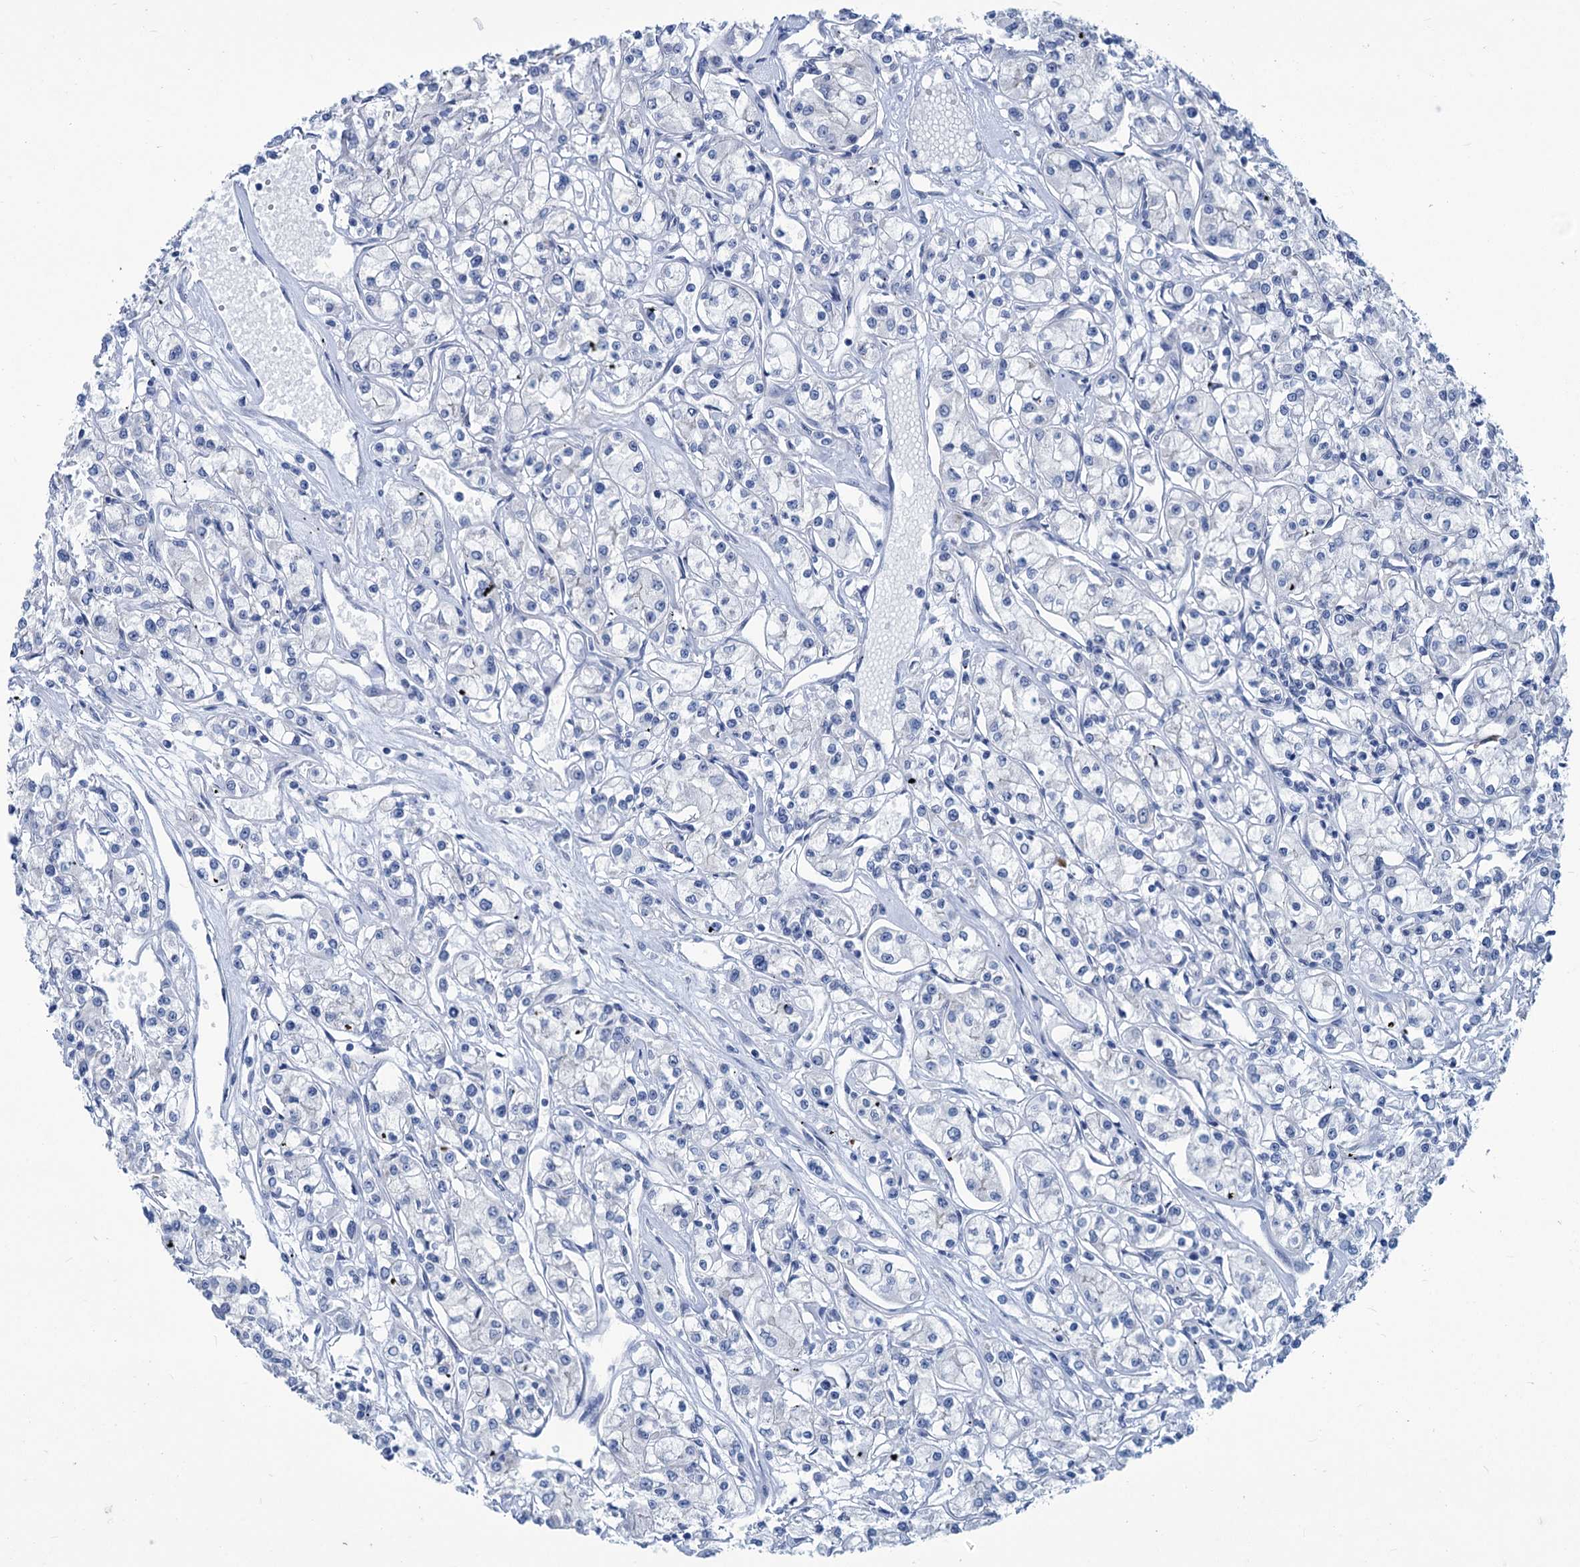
{"staining": {"intensity": "negative", "quantity": "none", "location": "none"}, "tissue": "renal cancer", "cell_type": "Tumor cells", "image_type": "cancer", "snomed": [{"axis": "morphology", "description": "Adenocarcinoma, NOS"}, {"axis": "topography", "description": "Kidney"}], "caption": "A histopathology image of renal cancer stained for a protein shows no brown staining in tumor cells.", "gene": "NEU3", "patient": {"sex": "female", "age": 59}}